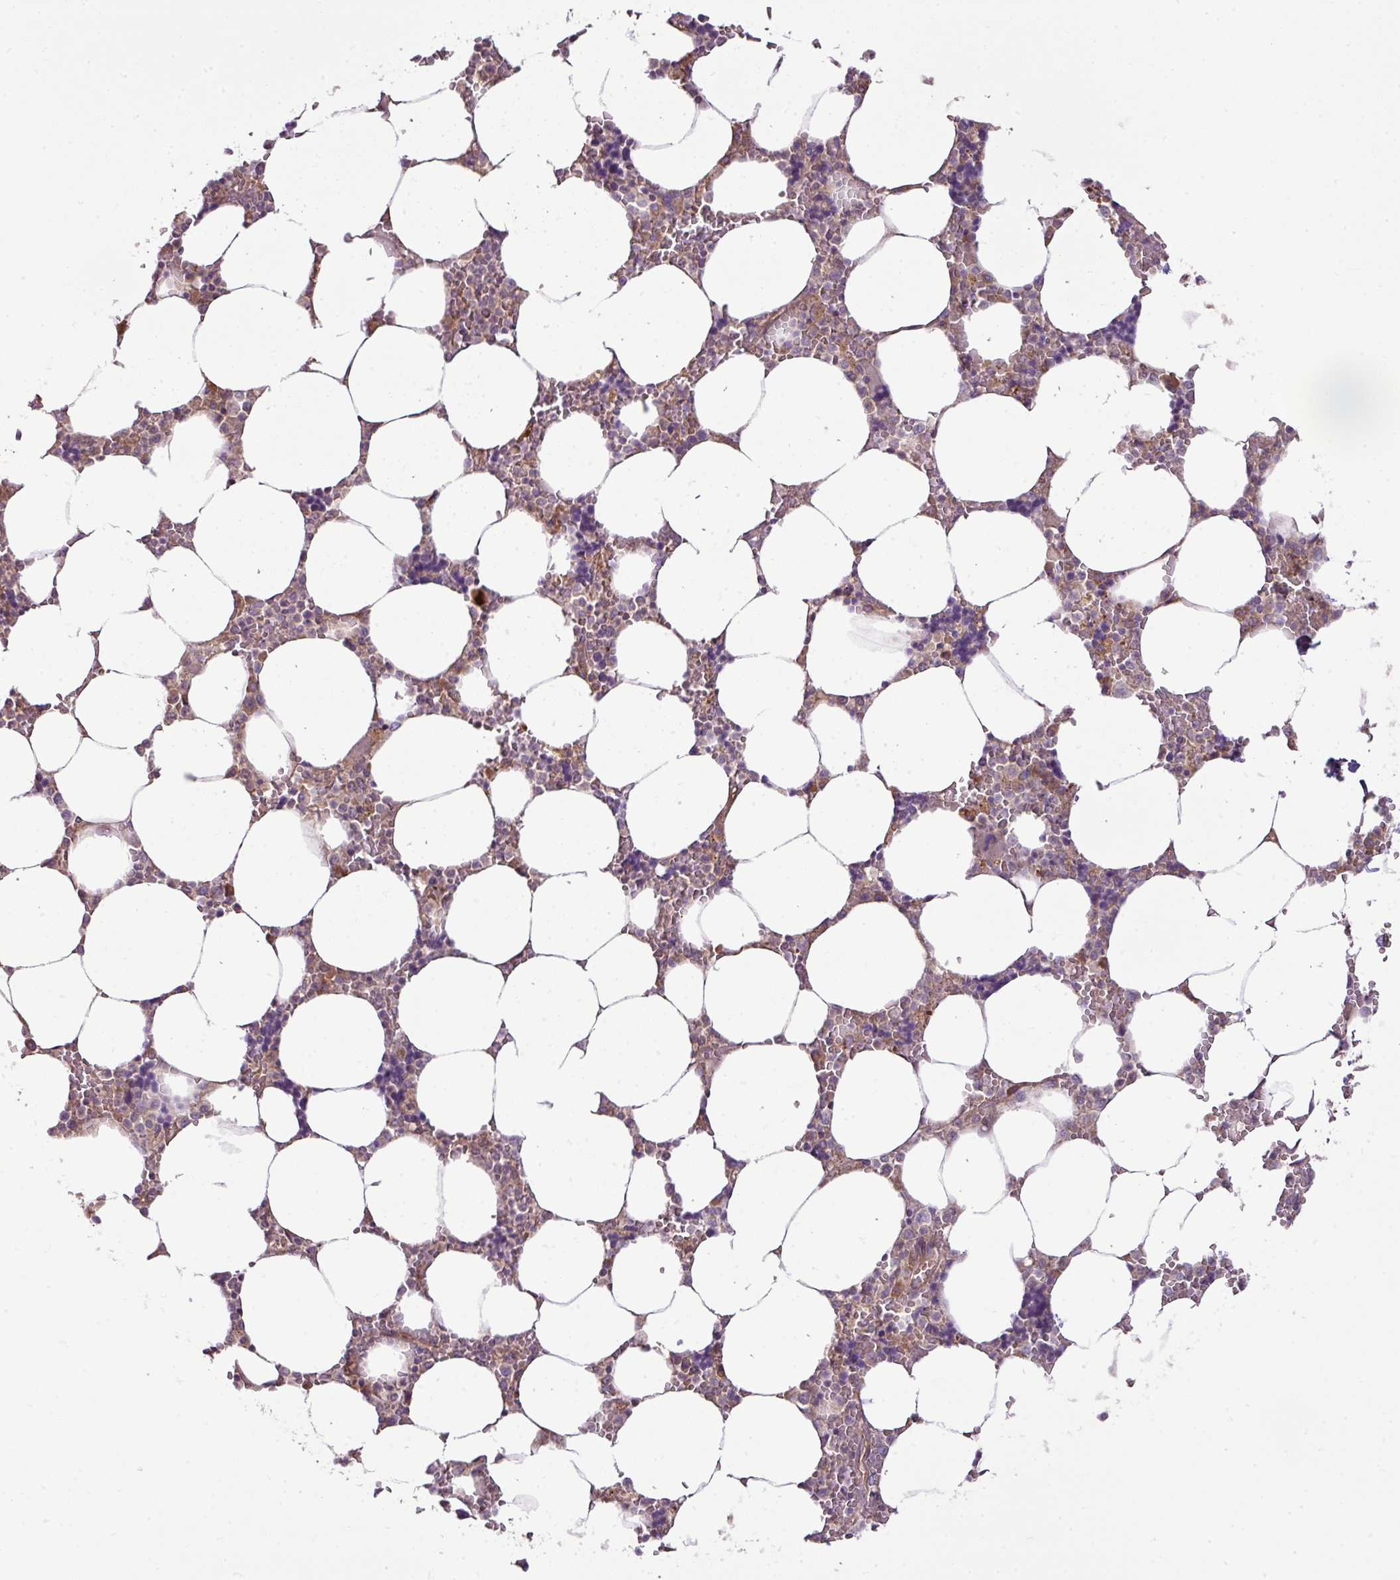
{"staining": {"intensity": "weak", "quantity": "<25%", "location": "cytoplasmic/membranous"}, "tissue": "bone marrow", "cell_type": "Hematopoietic cells", "image_type": "normal", "snomed": [{"axis": "morphology", "description": "Normal tissue, NOS"}, {"axis": "topography", "description": "Bone marrow"}], "caption": "This is a micrograph of IHC staining of unremarkable bone marrow, which shows no expression in hematopoietic cells.", "gene": "COX18", "patient": {"sex": "male", "age": 64}}